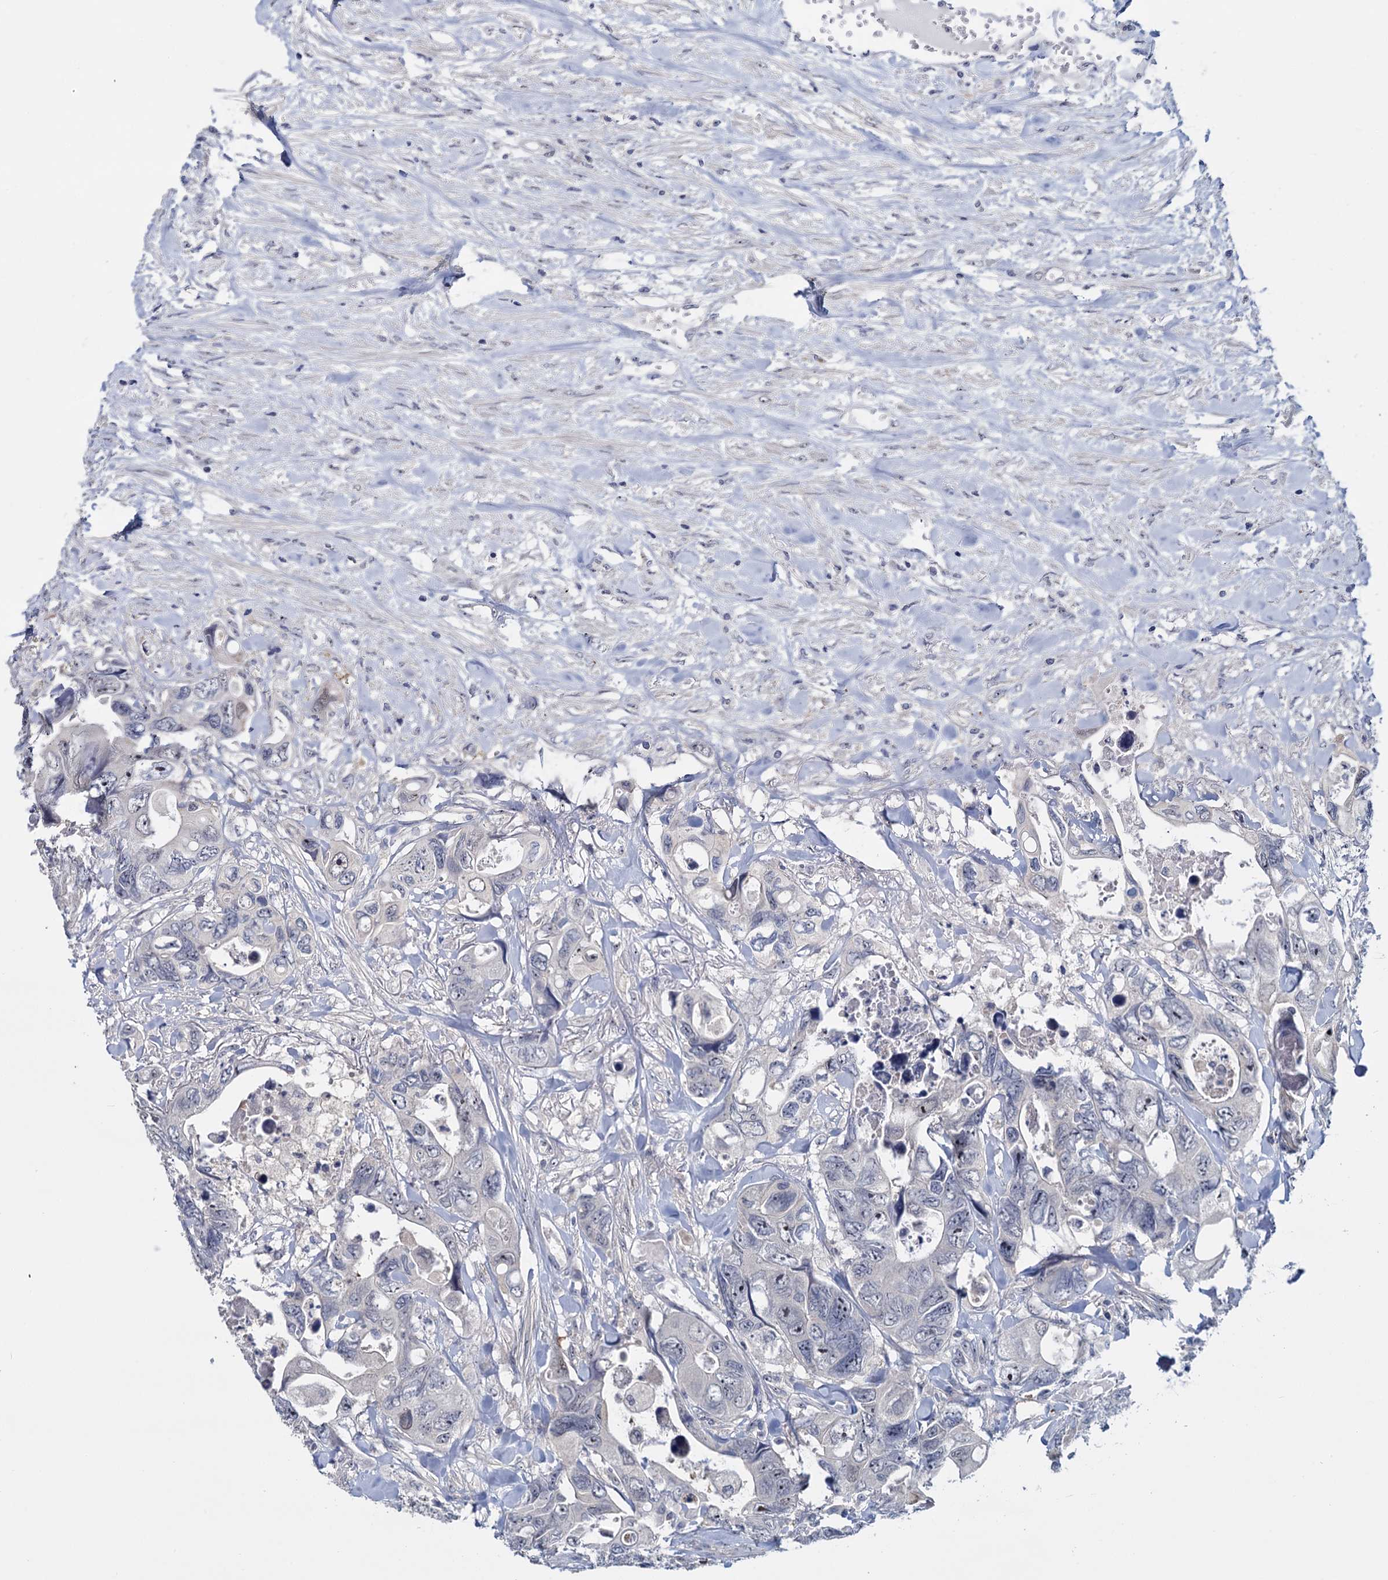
{"staining": {"intensity": "negative", "quantity": "none", "location": "none"}, "tissue": "colorectal cancer", "cell_type": "Tumor cells", "image_type": "cancer", "snomed": [{"axis": "morphology", "description": "Adenocarcinoma, NOS"}, {"axis": "topography", "description": "Rectum"}], "caption": "IHC of human colorectal cancer (adenocarcinoma) exhibits no staining in tumor cells.", "gene": "SFN", "patient": {"sex": "male", "age": 57}}